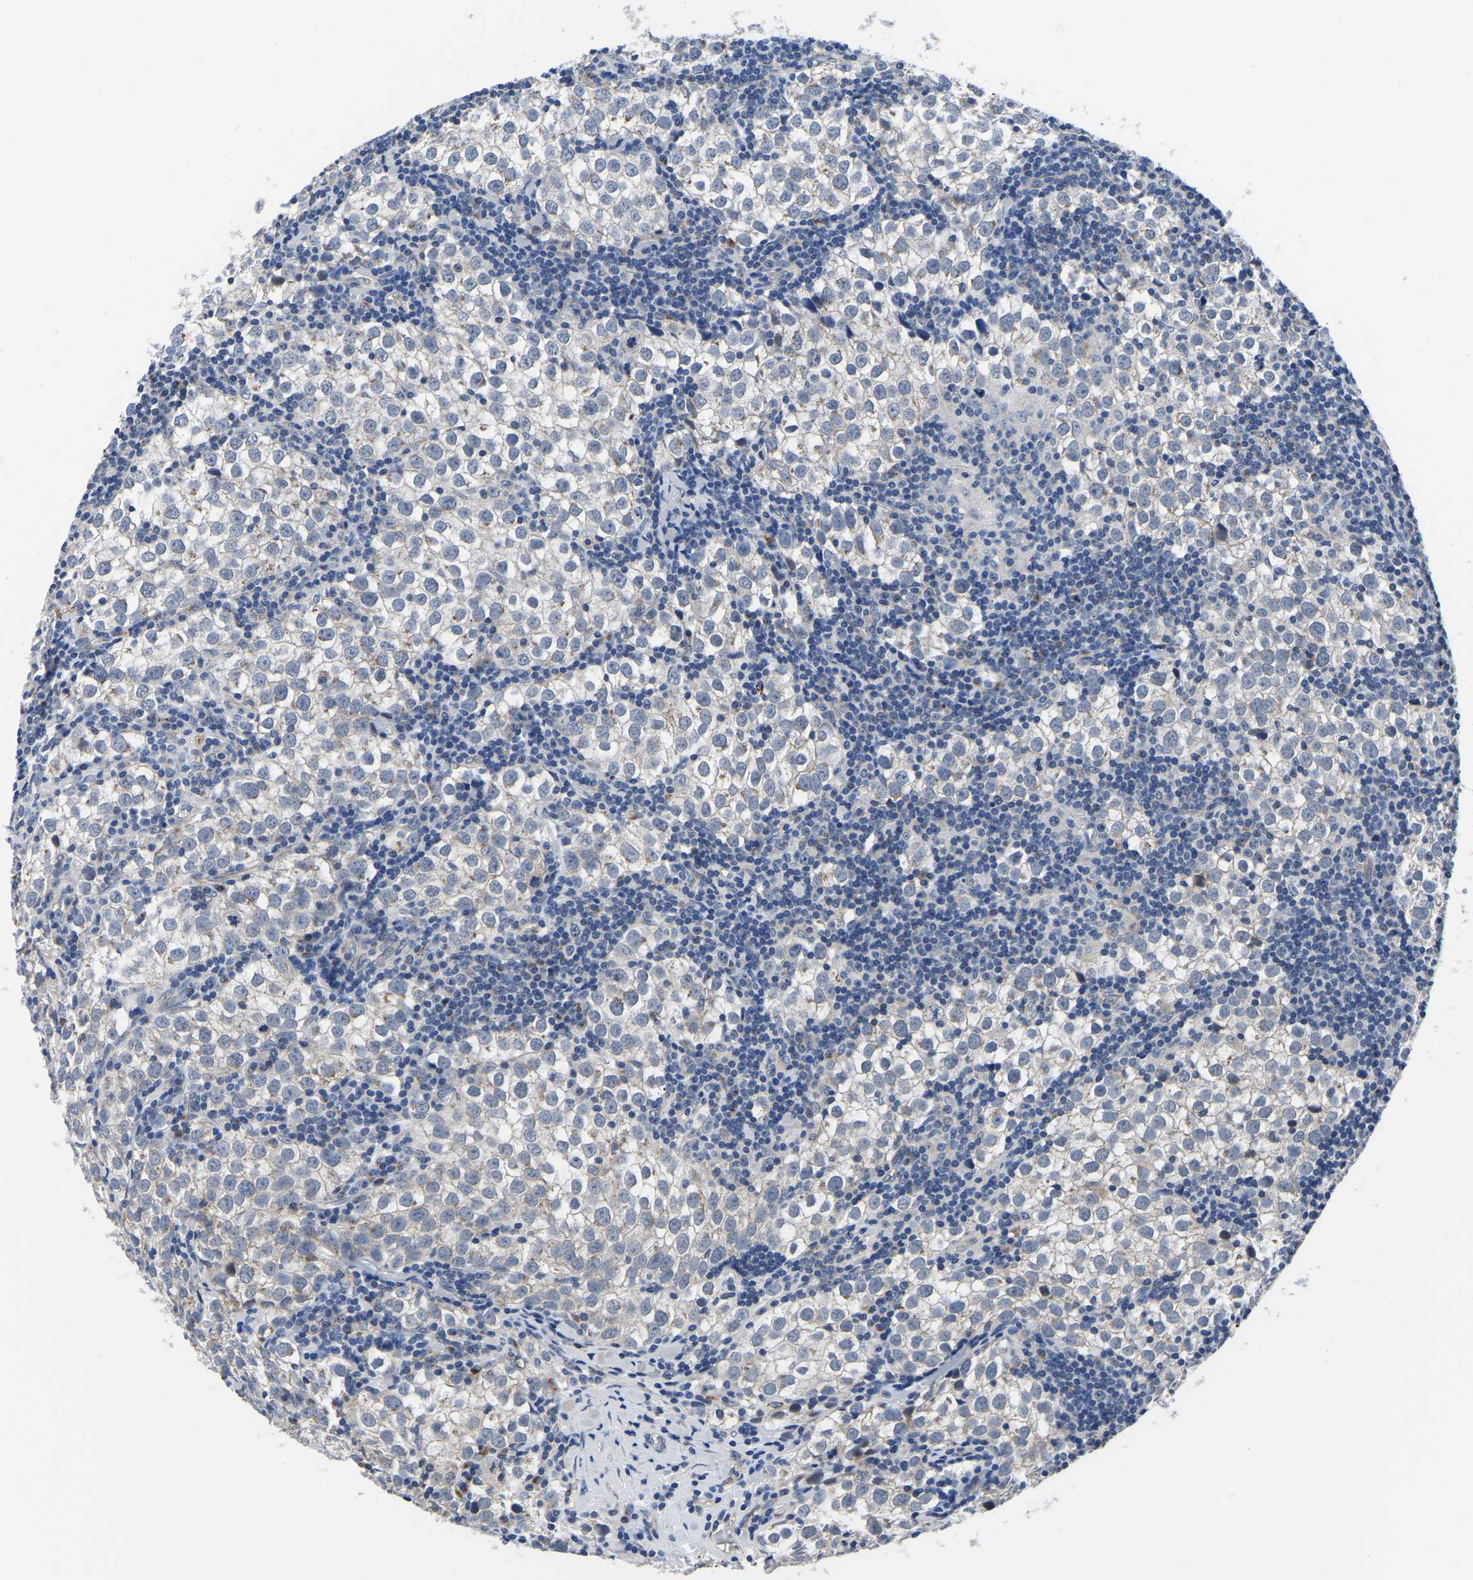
{"staining": {"intensity": "negative", "quantity": "none", "location": "none"}, "tissue": "testis cancer", "cell_type": "Tumor cells", "image_type": "cancer", "snomed": [{"axis": "morphology", "description": "Seminoma, NOS"}, {"axis": "morphology", "description": "Carcinoma, Embryonal, NOS"}, {"axis": "topography", "description": "Testis"}], "caption": "This micrograph is of testis seminoma stained with IHC to label a protein in brown with the nuclei are counter-stained blue. There is no positivity in tumor cells.", "gene": "PDLIM7", "patient": {"sex": "male", "age": 36}}